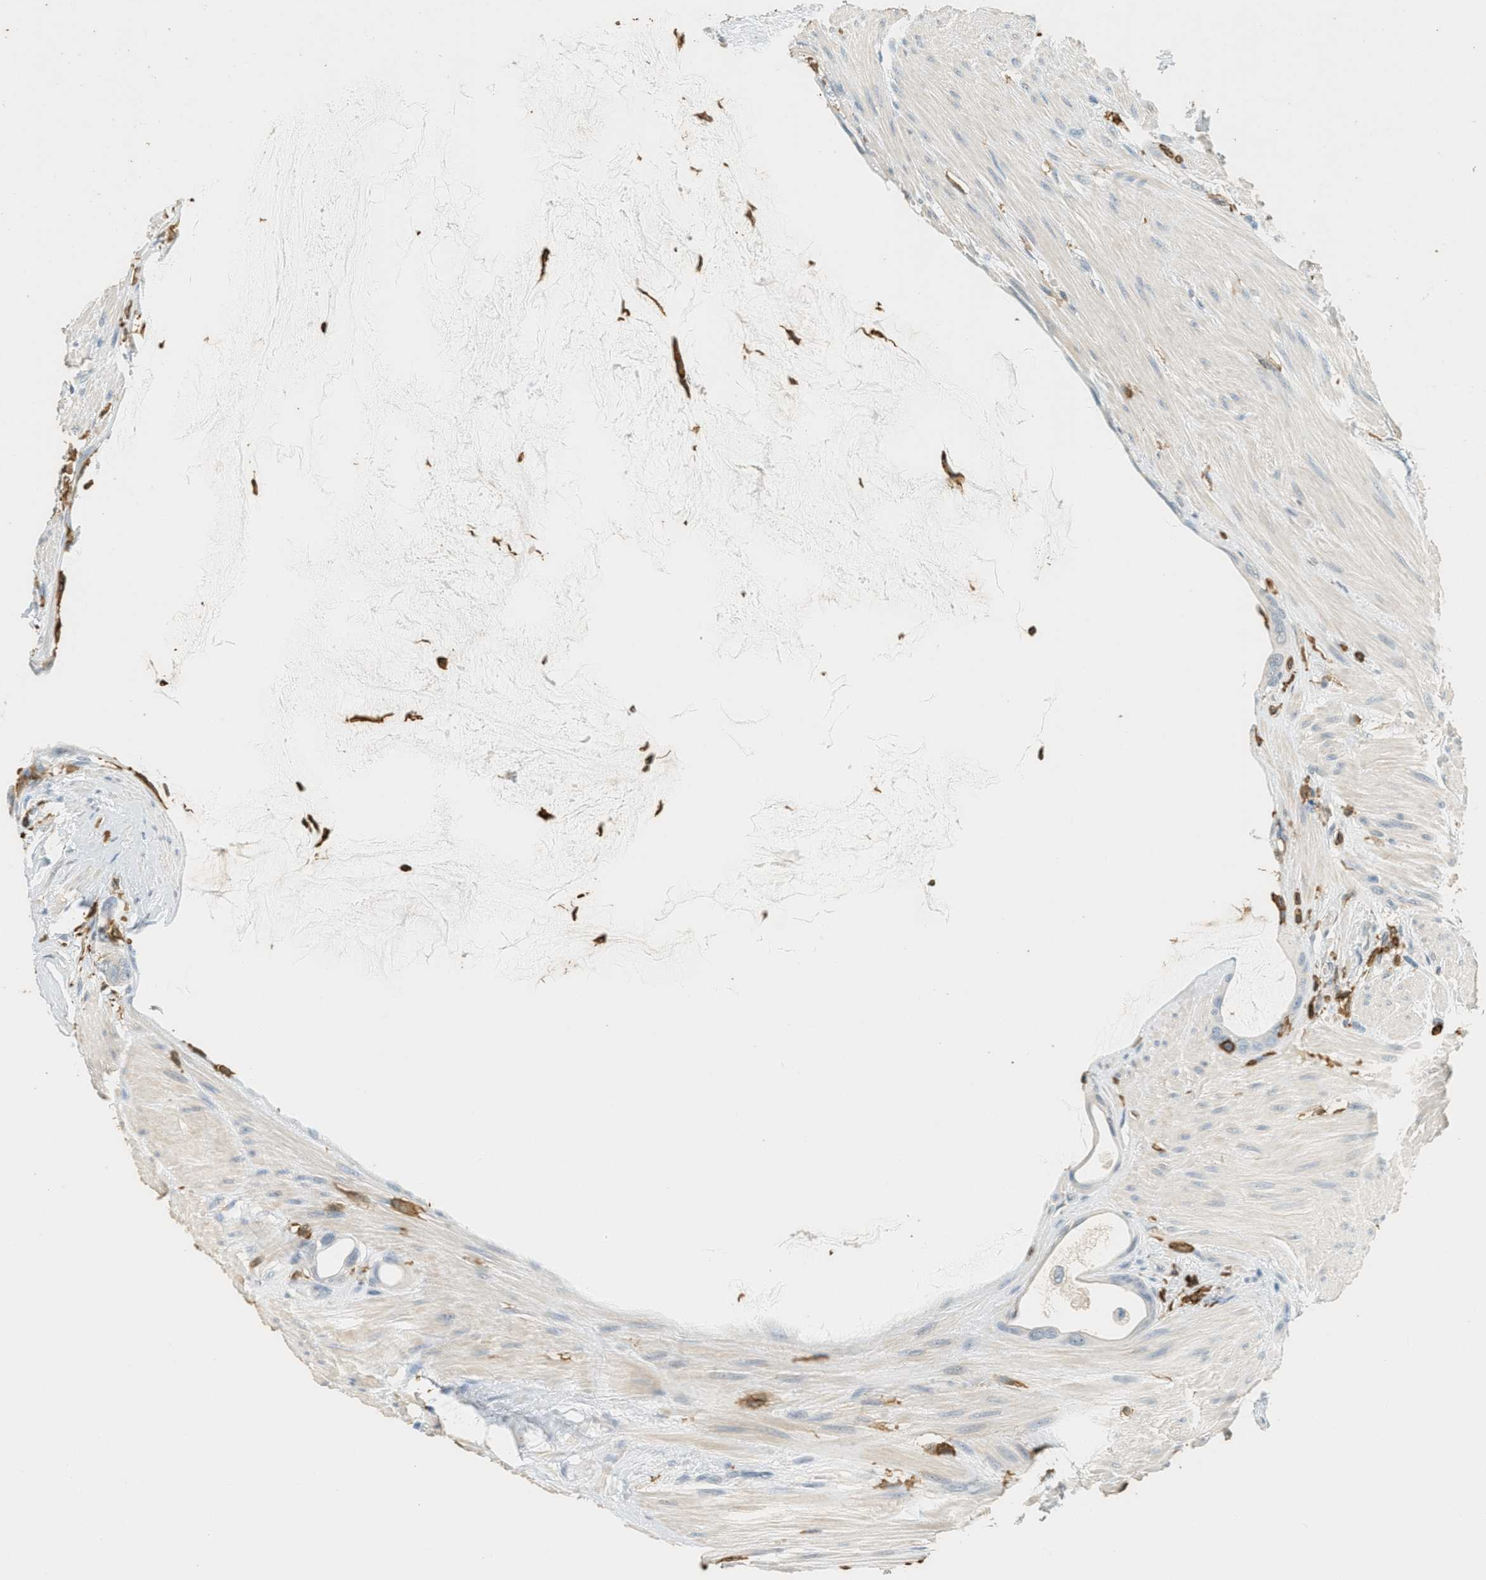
{"staining": {"intensity": "negative", "quantity": "none", "location": "none"}, "tissue": "colorectal cancer", "cell_type": "Tumor cells", "image_type": "cancer", "snomed": [{"axis": "morphology", "description": "Adenocarcinoma, NOS"}, {"axis": "topography", "description": "Rectum"}], "caption": "Colorectal adenocarcinoma was stained to show a protein in brown. There is no significant positivity in tumor cells. The staining was performed using DAB (3,3'-diaminobenzidine) to visualize the protein expression in brown, while the nuclei were stained in blue with hematoxylin (Magnification: 20x).", "gene": "LSP1", "patient": {"sex": "male", "age": 51}}